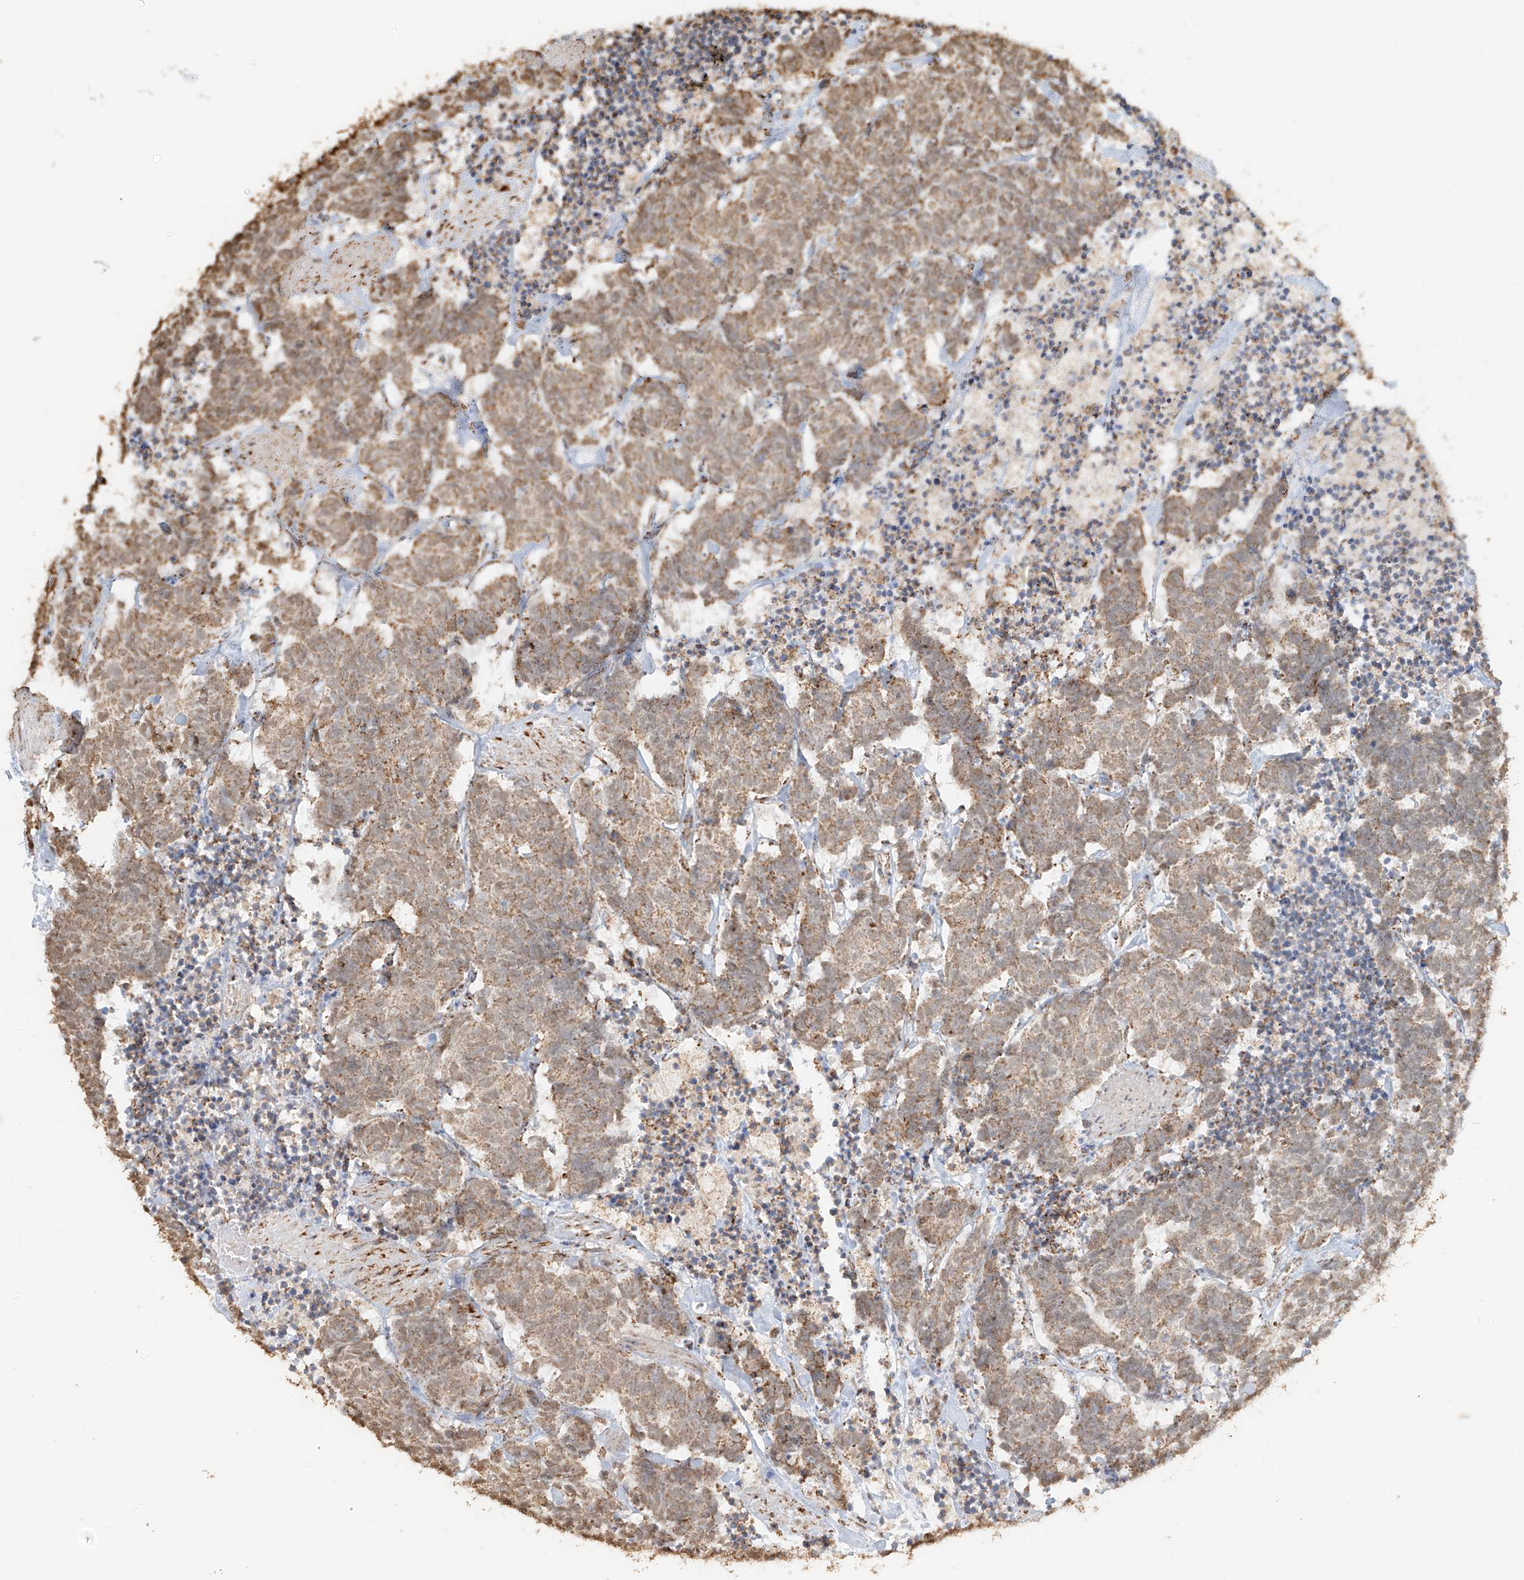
{"staining": {"intensity": "moderate", "quantity": ">75%", "location": "cytoplasmic/membranous"}, "tissue": "carcinoid", "cell_type": "Tumor cells", "image_type": "cancer", "snomed": [{"axis": "morphology", "description": "Carcinoma, NOS"}, {"axis": "morphology", "description": "Carcinoid, malignant, NOS"}, {"axis": "topography", "description": "Urinary bladder"}], "caption": "Moderate cytoplasmic/membranous expression for a protein is identified in approximately >75% of tumor cells of carcinoid using immunohistochemistry (IHC).", "gene": "MIPEP", "patient": {"sex": "male", "age": 57}}